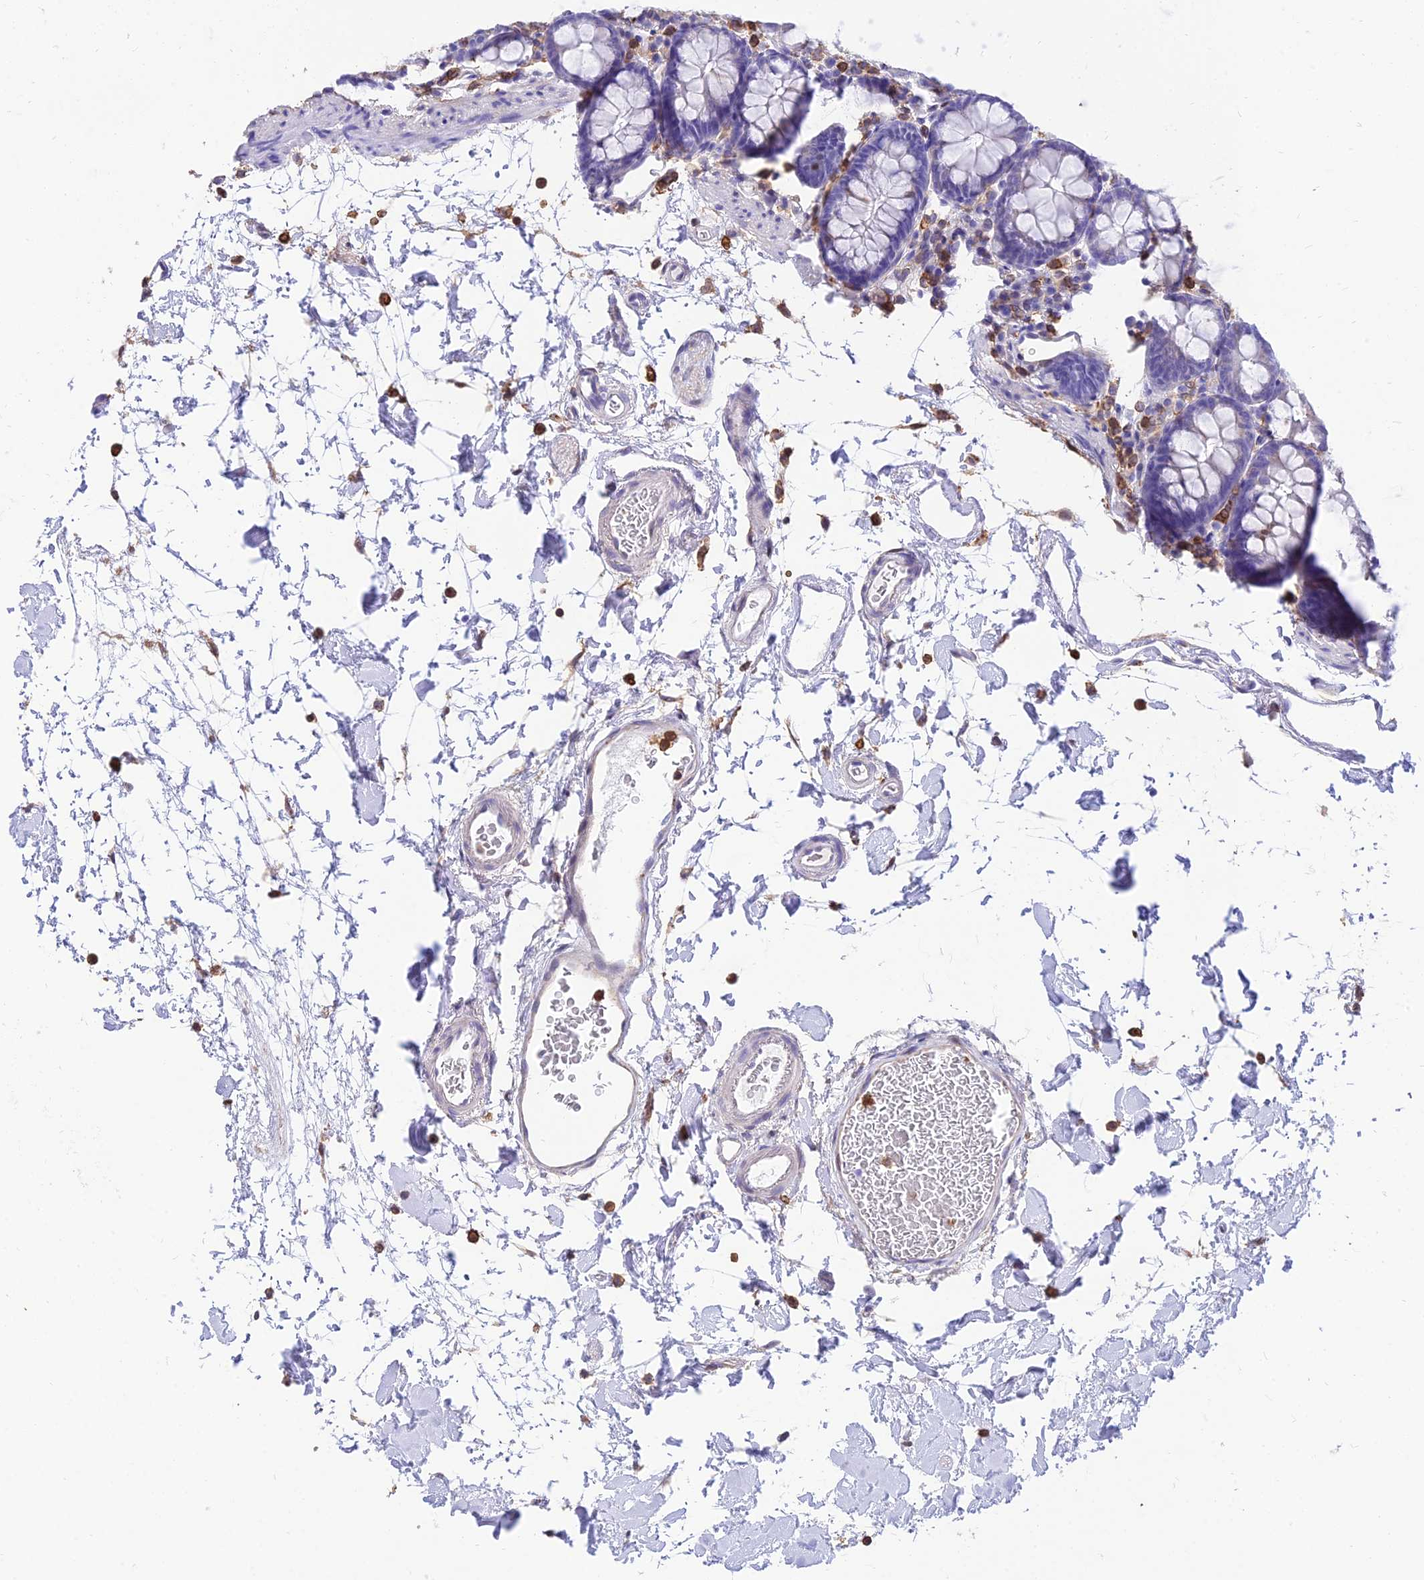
{"staining": {"intensity": "negative", "quantity": "none", "location": "none"}, "tissue": "colon", "cell_type": "Endothelial cells", "image_type": "normal", "snomed": [{"axis": "morphology", "description": "Normal tissue, NOS"}, {"axis": "topography", "description": "Colon"}], "caption": "High power microscopy photomicrograph of an IHC photomicrograph of benign colon, revealing no significant staining in endothelial cells.", "gene": "SREK1IP1", "patient": {"sex": "male", "age": 75}}